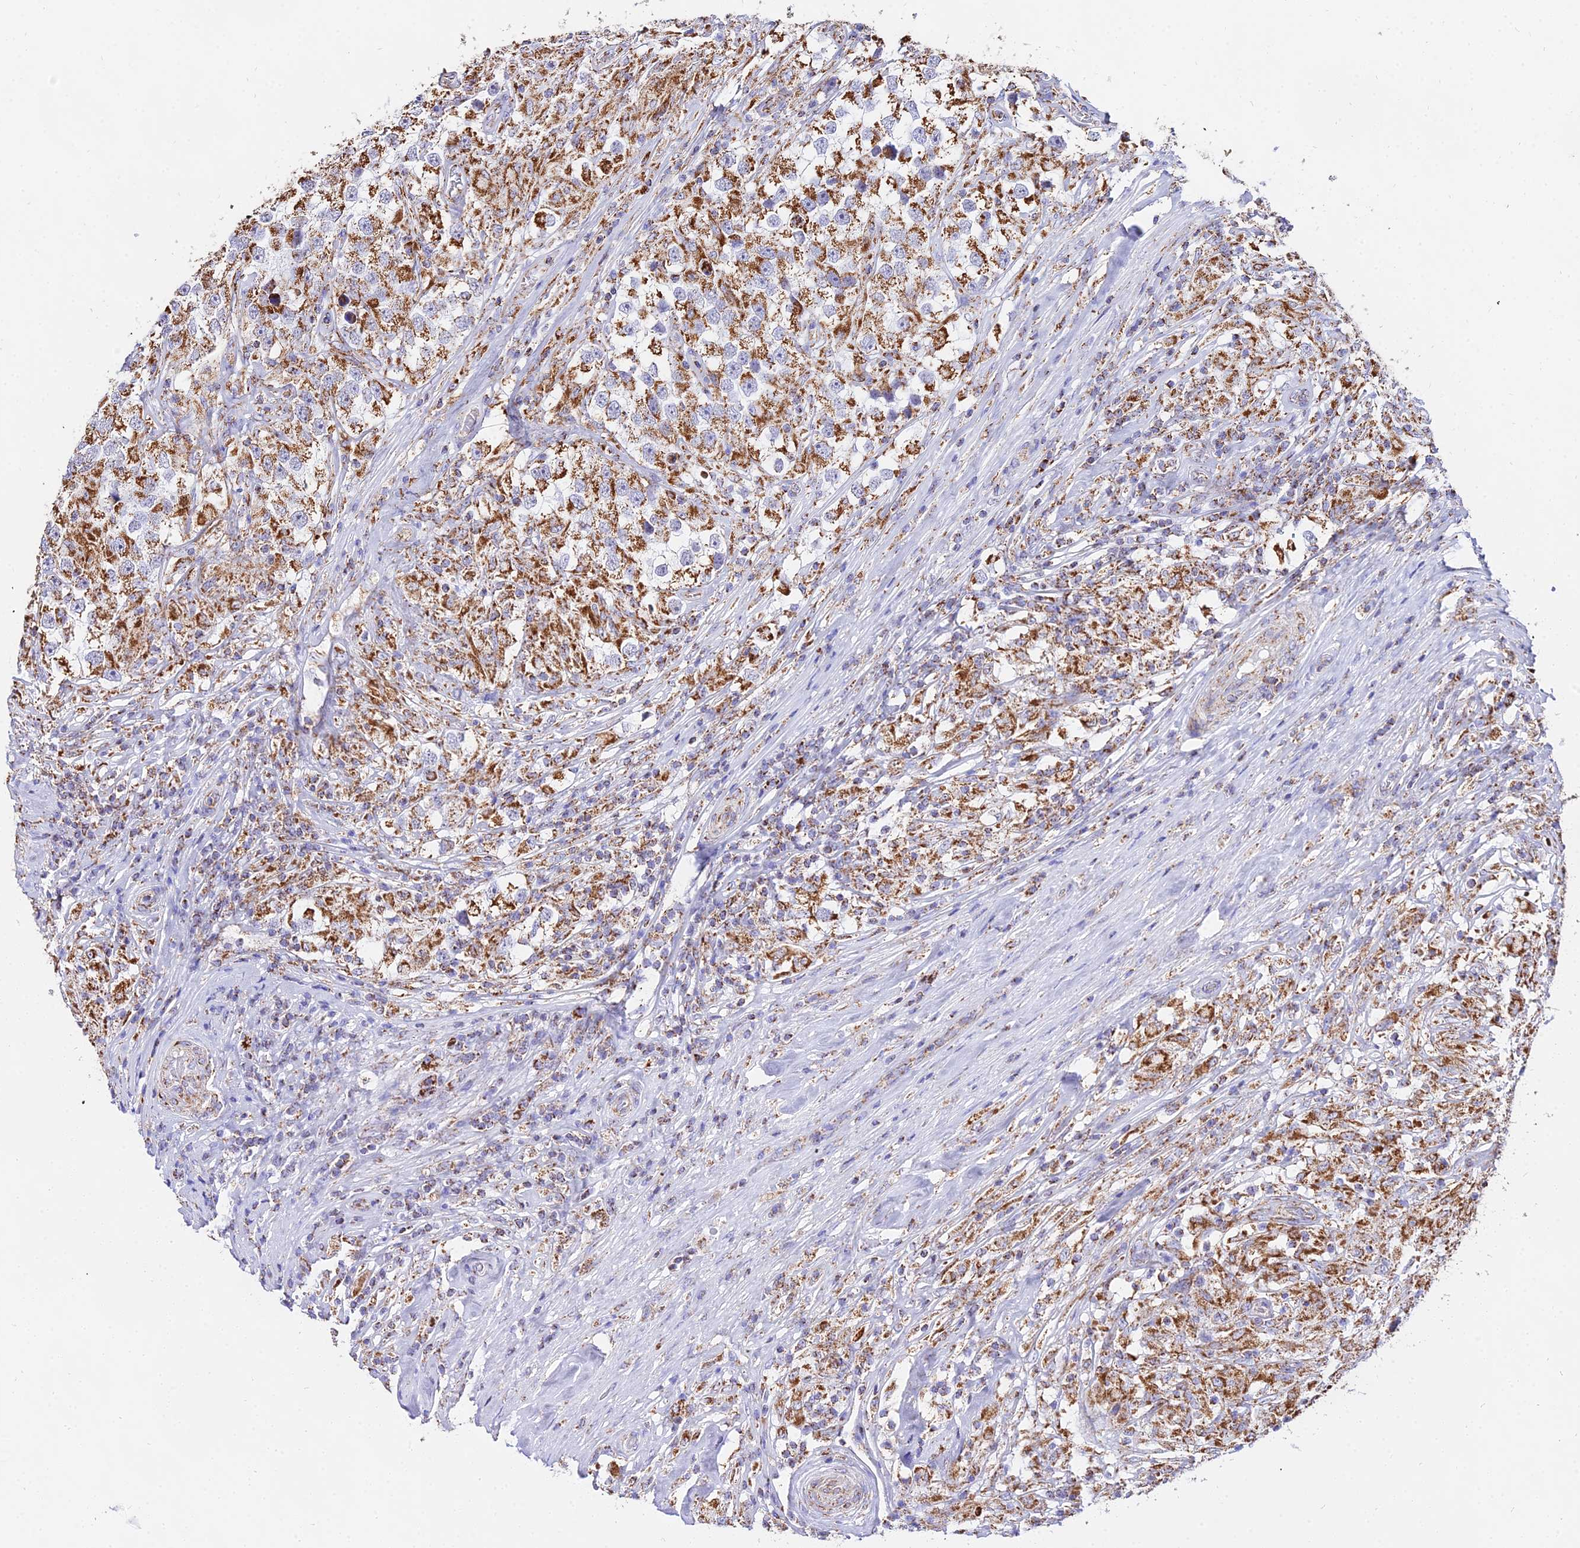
{"staining": {"intensity": "strong", "quantity": ">75%", "location": "cytoplasmic/membranous"}, "tissue": "testis cancer", "cell_type": "Tumor cells", "image_type": "cancer", "snomed": [{"axis": "morphology", "description": "Seminoma, NOS"}, {"axis": "topography", "description": "Testis"}], "caption": "Testis cancer (seminoma) tissue reveals strong cytoplasmic/membranous positivity in about >75% of tumor cells (Stains: DAB (3,3'-diaminobenzidine) in brown, nuclei in blue, Microscopy: brightfield microscopy at high magnification).", "gene": "ATP5PD", "patient": {"sex": "male", "age": 46}}